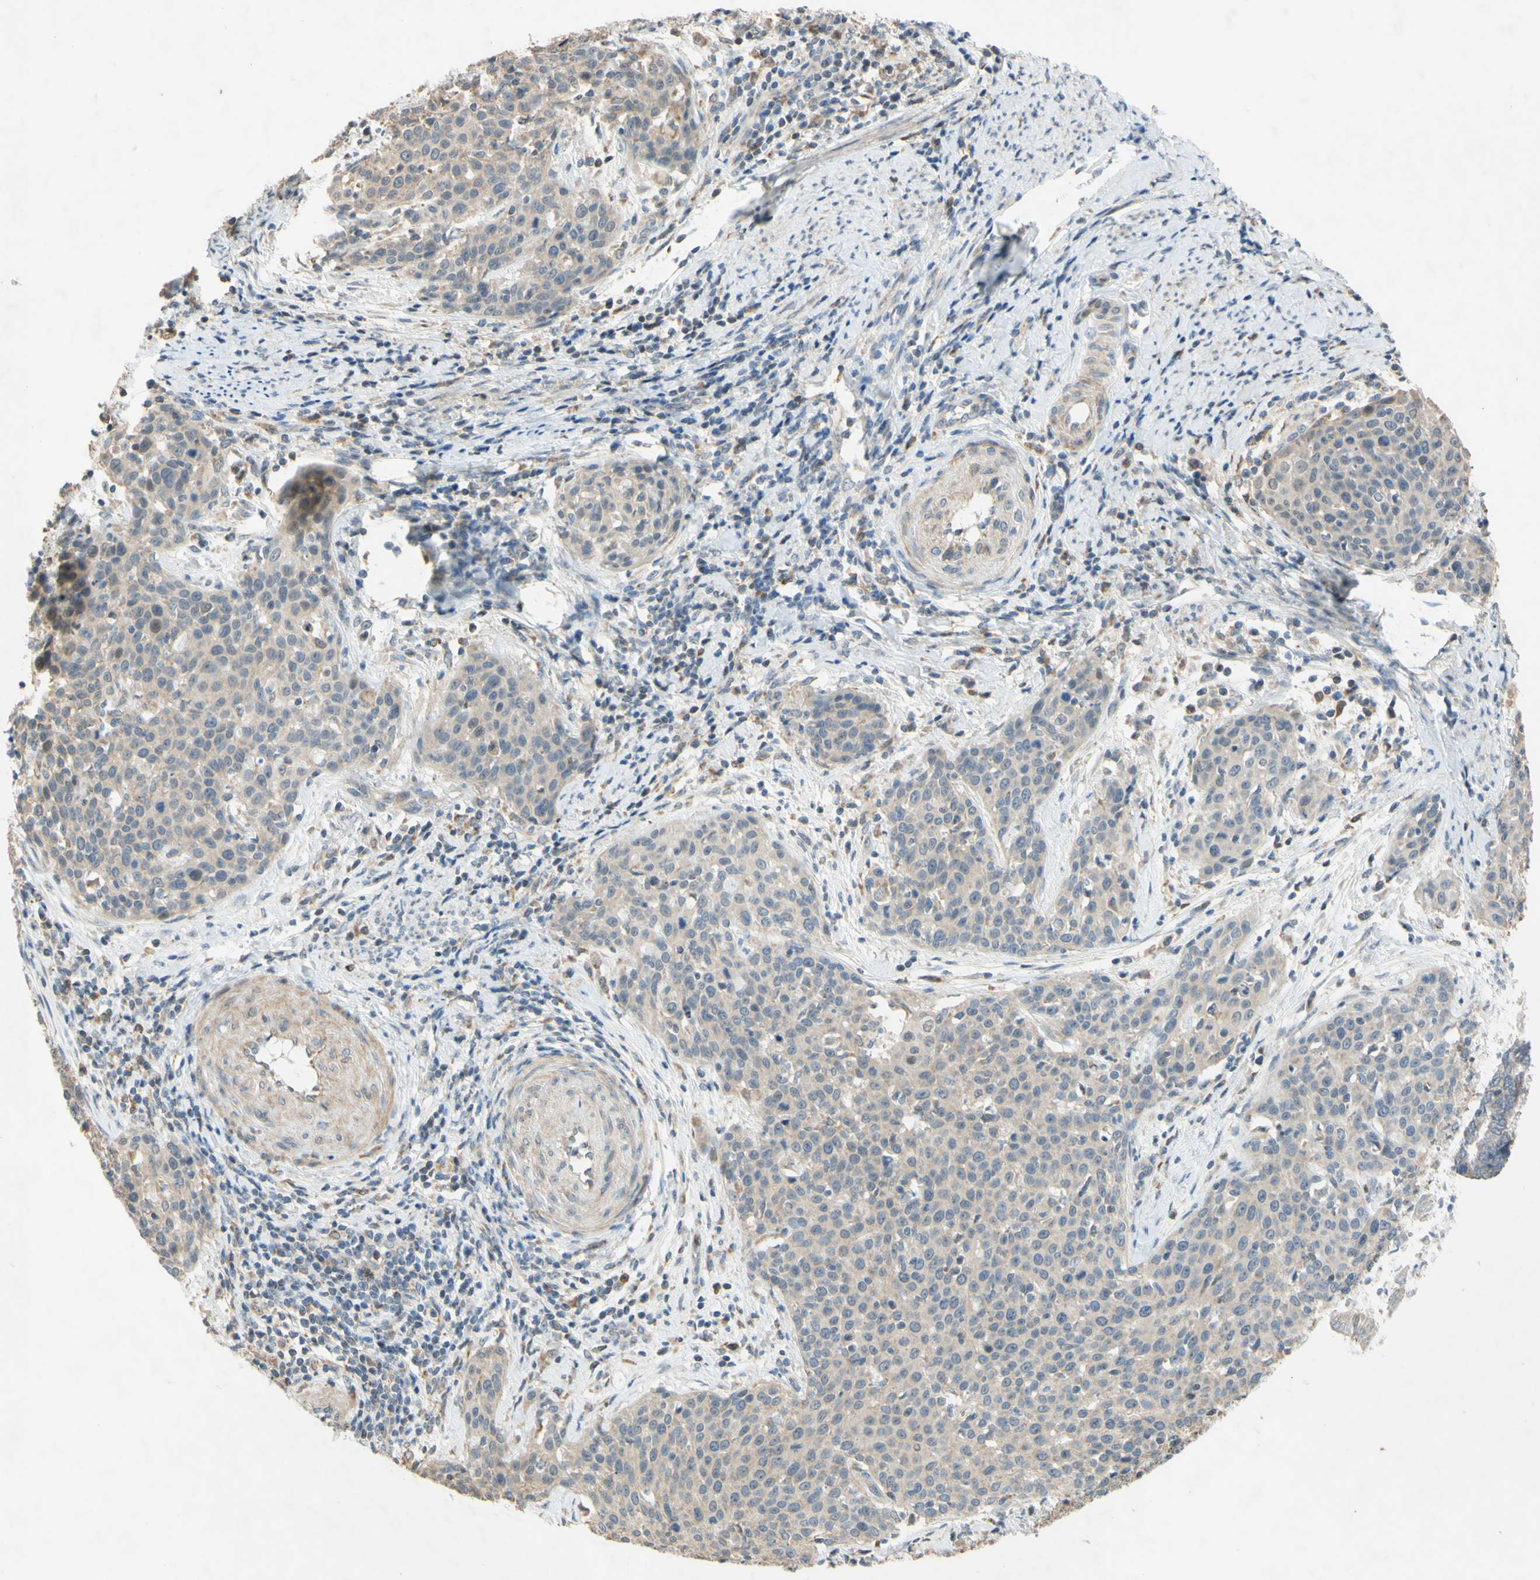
{"staining": {"intensity": "weak", "quantity": ">75%", "location": "cytoplasmic/membranous"}, "tissue": "cervical cancer", "cell_type": "Tumor cells", "image_type": "cancer", "snomed": [{"axis": "morphology", "description": "Squamous cell carcinoma, NOS"}, {"axis": "topography", "description": "Cervix"}], "caption": "Immunohistochemical staining of human squamous cell carcinoma (cervical) demonstrates low levels of weak cytoplasmic/membranous staining in about >75% of tumor cells.", "gene": "GATA1", "patient": {"sex": "female", "age": 38}}